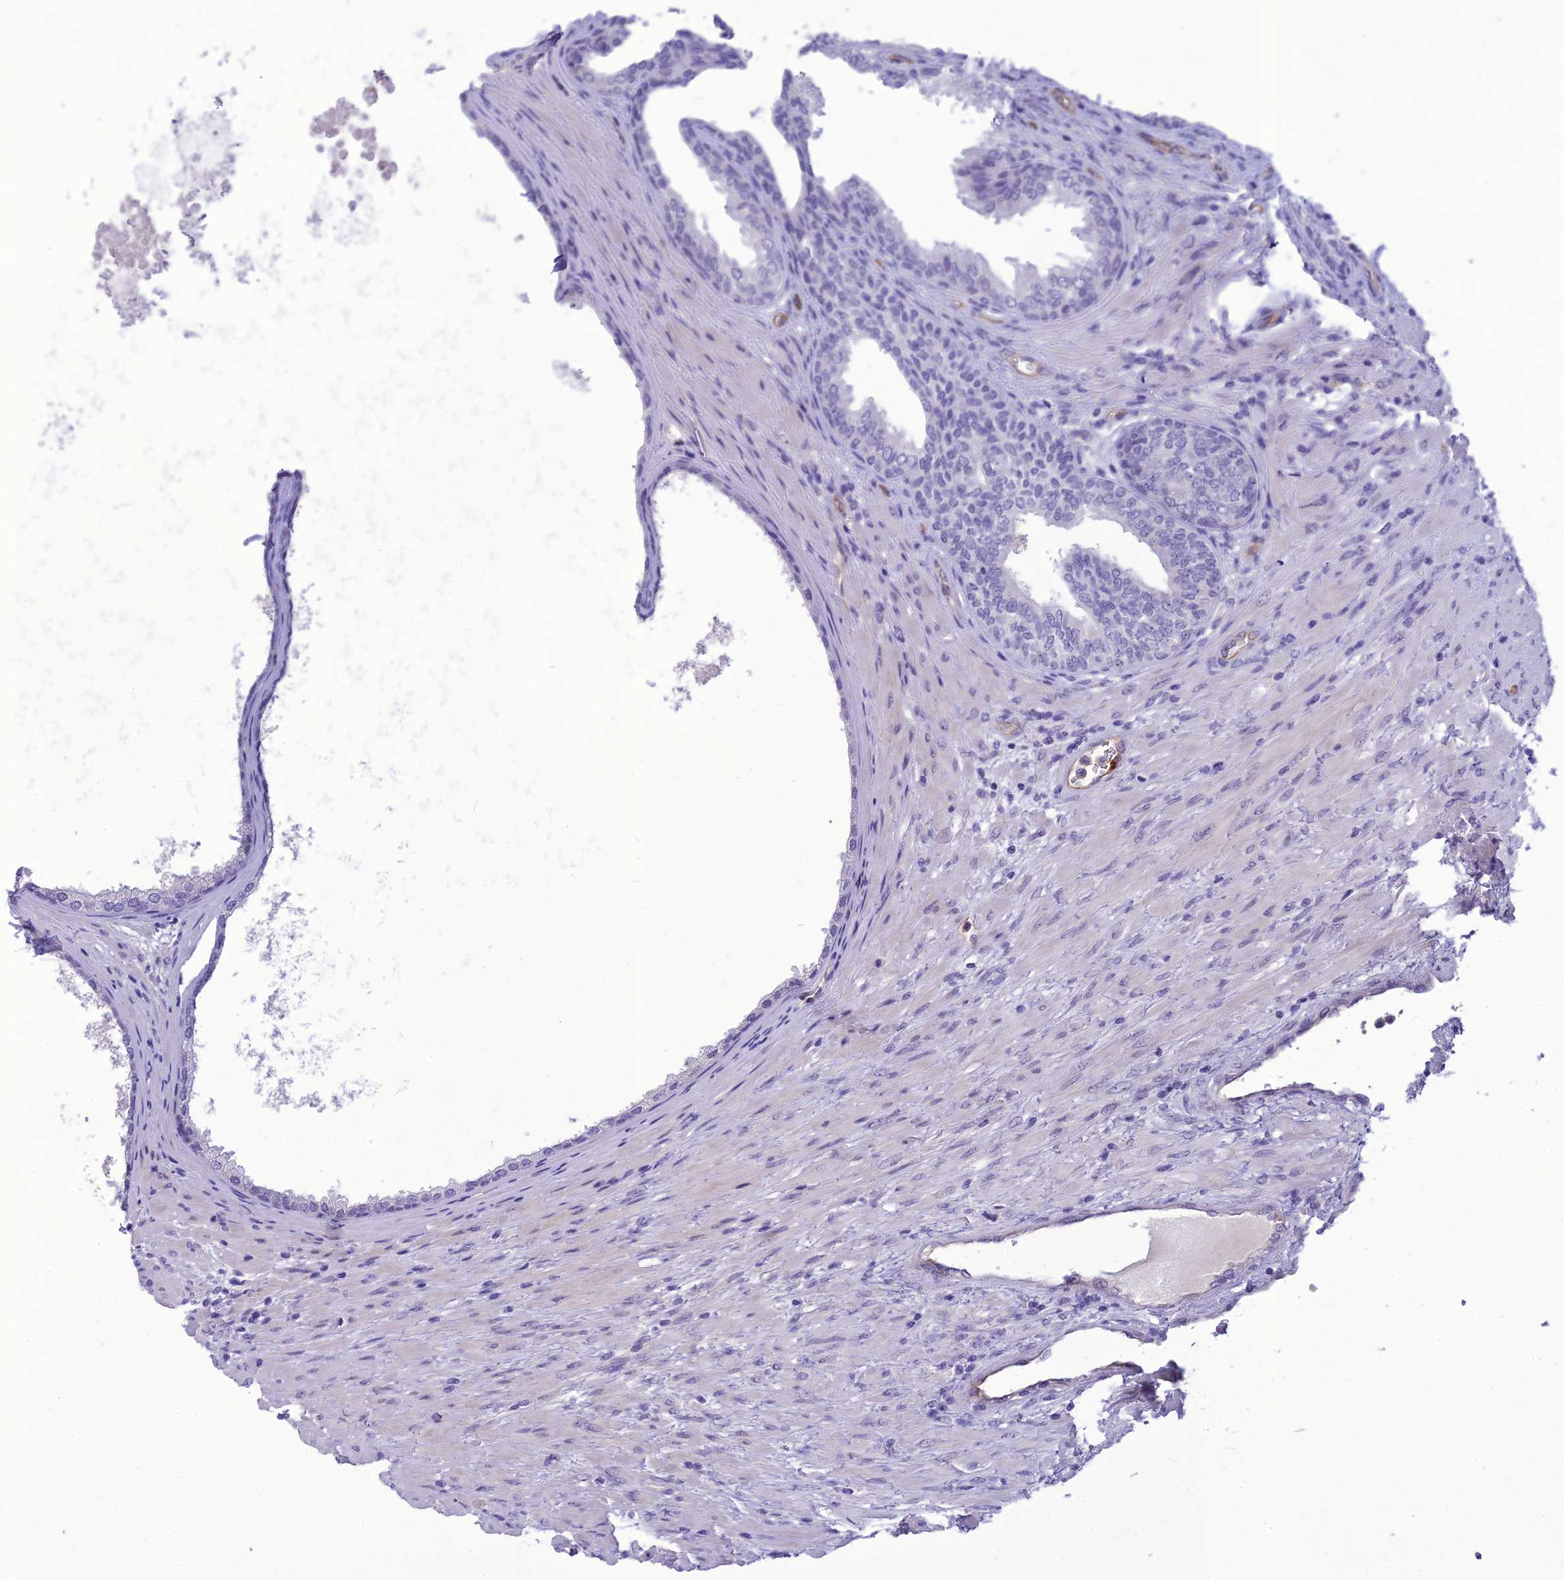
{"staining": {"intensity": "negative", "quantity": "none", "location": "none"}, "tissue": "prostate", "cell_type": "Glandular cells", "image_type": "normal", "snomed": [{"axis": "morphology", "description": "Normal tissue, NOS"}, {"axis": "topography", "description": "Prostate"}], "caption": "Immunohistochemistry (IHC) of unremarkable prostate demonstrates no expression in glandular cells. (Brightfield microscopy of DAB (3,3'-diaminobenzidine) immunohistochemistry at high magnification).", "gene": "BBS7", "patient": {"sex": "male", "age": 76}}